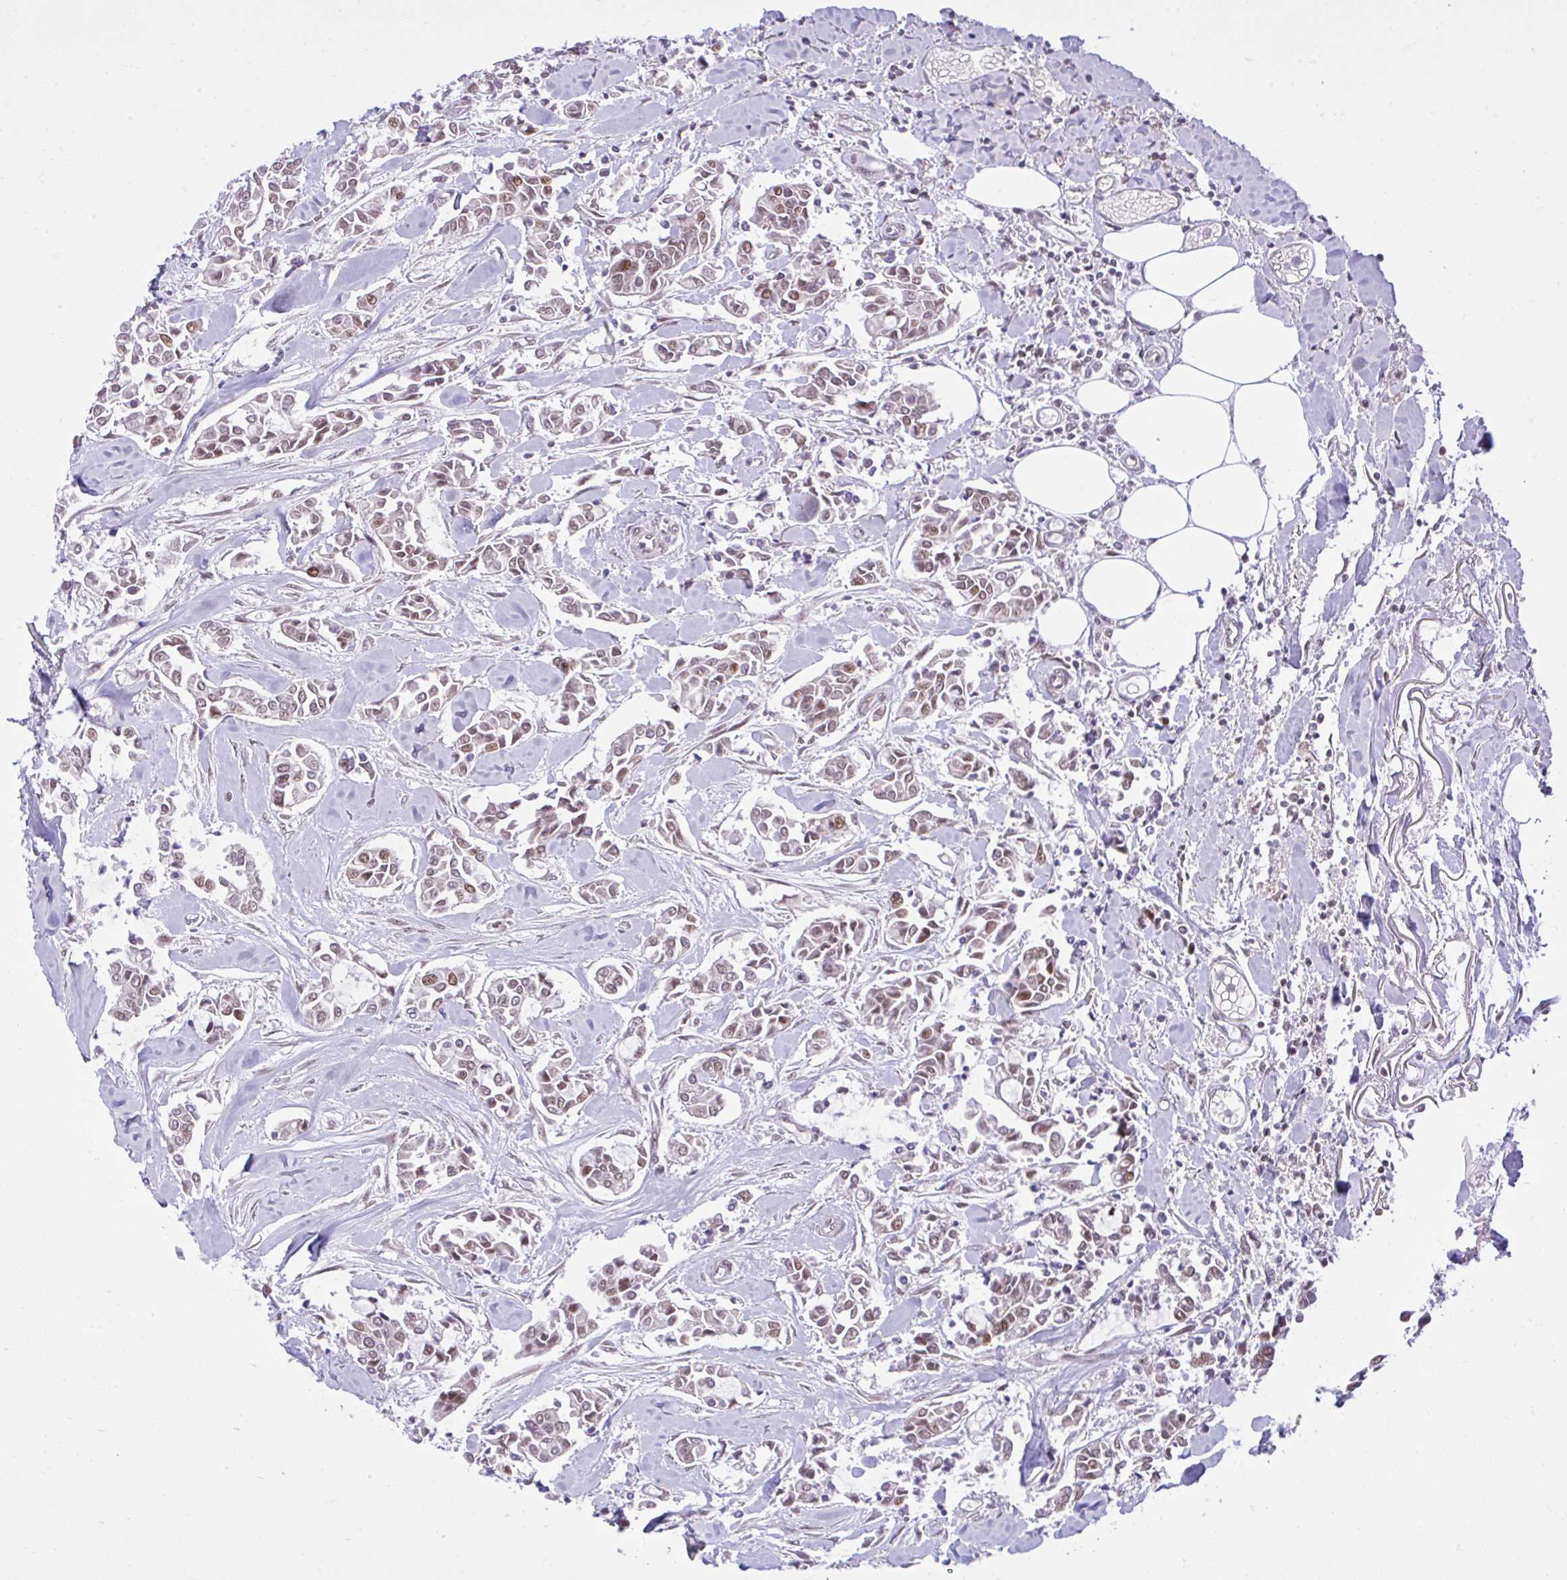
{"staining": {"intensity": "weak", "quantity": ">75%", "location": "nuclear"}, "tissue": "breast cancer", "cell_type": "Tumor cells", "image_type": "cancer", "snomed": [{"axis": "morphology", "description": "Duct carcinoma"}, {"axis": "topography", "description": "Breast"}], "caption": "An immunohistochemistry histopathology image of tumor tissue is shown. Protein staining in brown labels weak nuclear positivity in breast cancer within tumor cells.", "gene": "GLIS3", "patient": {"sex": "female", "age": 84}}